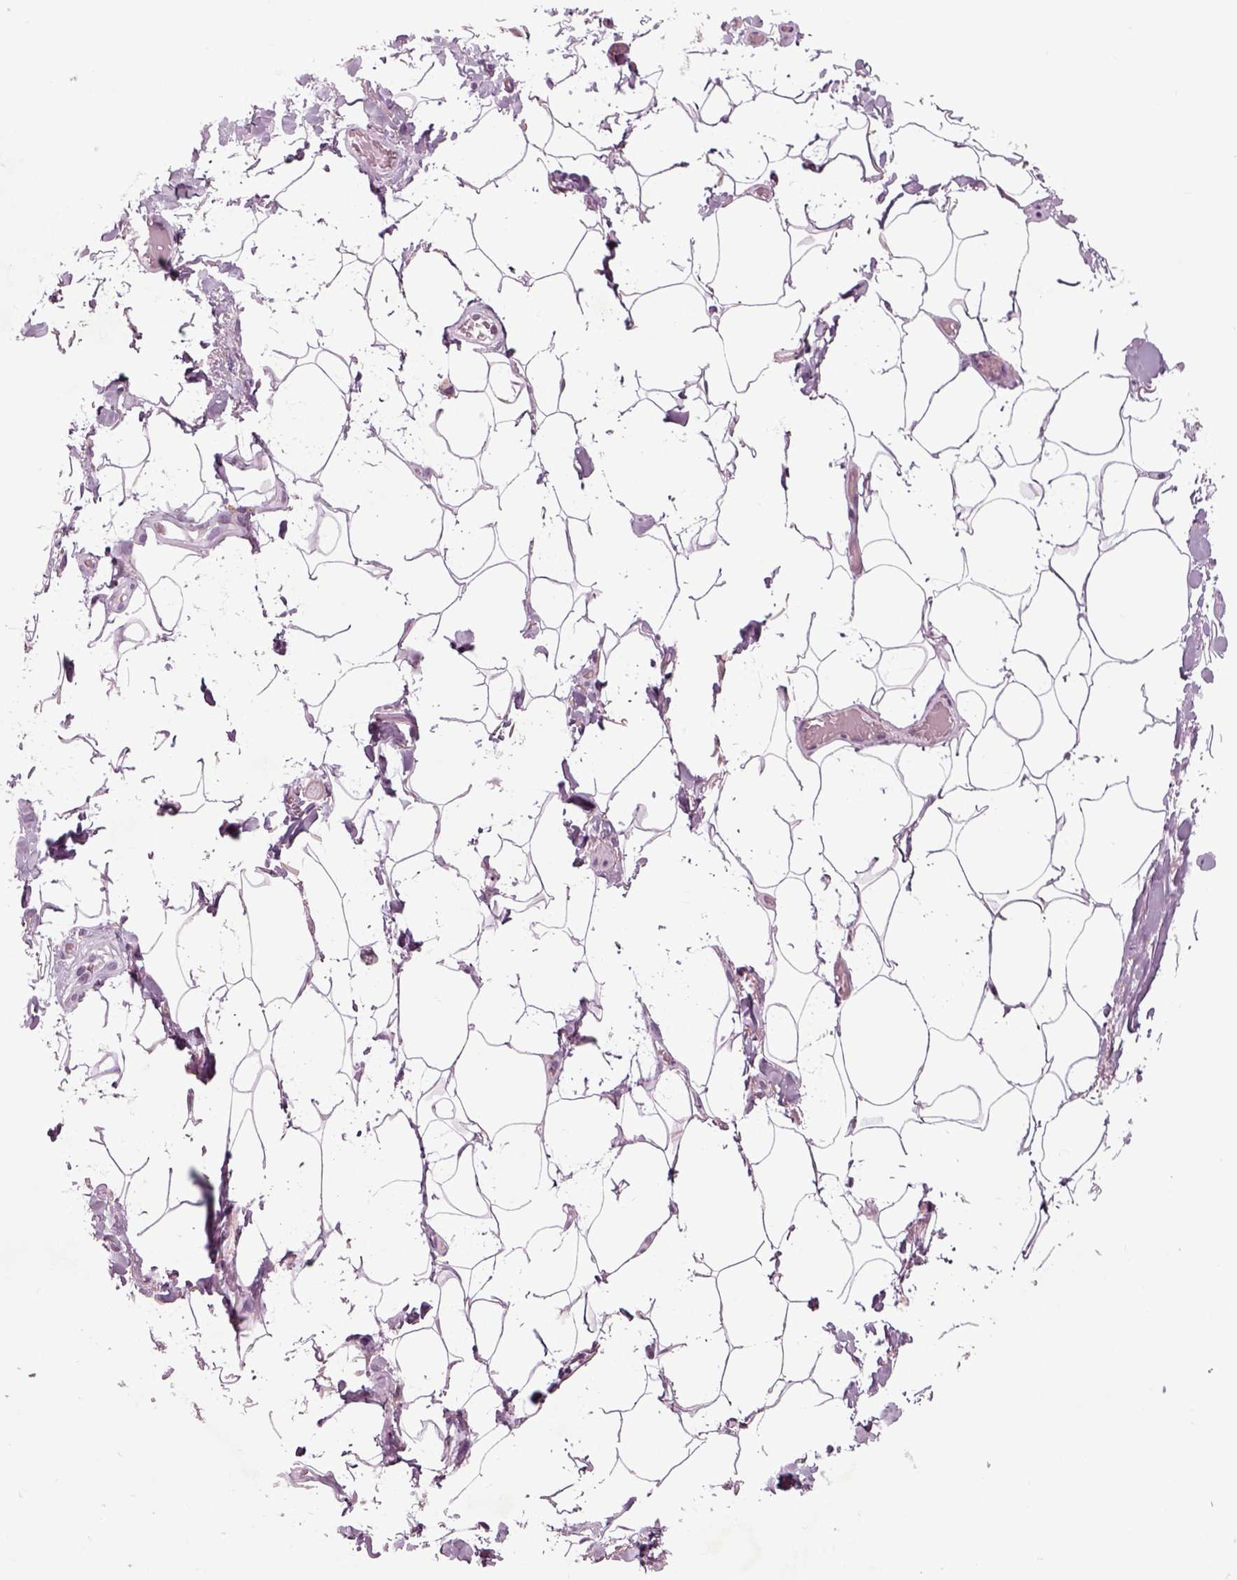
{"staining": {"intensity": "negative", "quantity": "none", "location": "none"}, "tissue": "adipose tissue", "cell_type": "Adipocytes", "image_type": "normal", "snomed": [{"axis": "morphology", "description": "Normal tissue, NOS"}, {"axis": "topography", "description": "Anal"}, {"axis": "topography", "description": "Peripheral nerve tissue"}], "caption": "Immunohistochemistry (IHC) histopathology image of unremarkable adipose tissue: human adipose tissue stained with DAB displays no significant protein positivity in adipocytes. Brightfield microscopy of IHC stained with DAB (brown) and hematoxylin (blue), captured at high magnification.", "gene": "CHGB", "patient": {"sex": "male", "age": 53}}